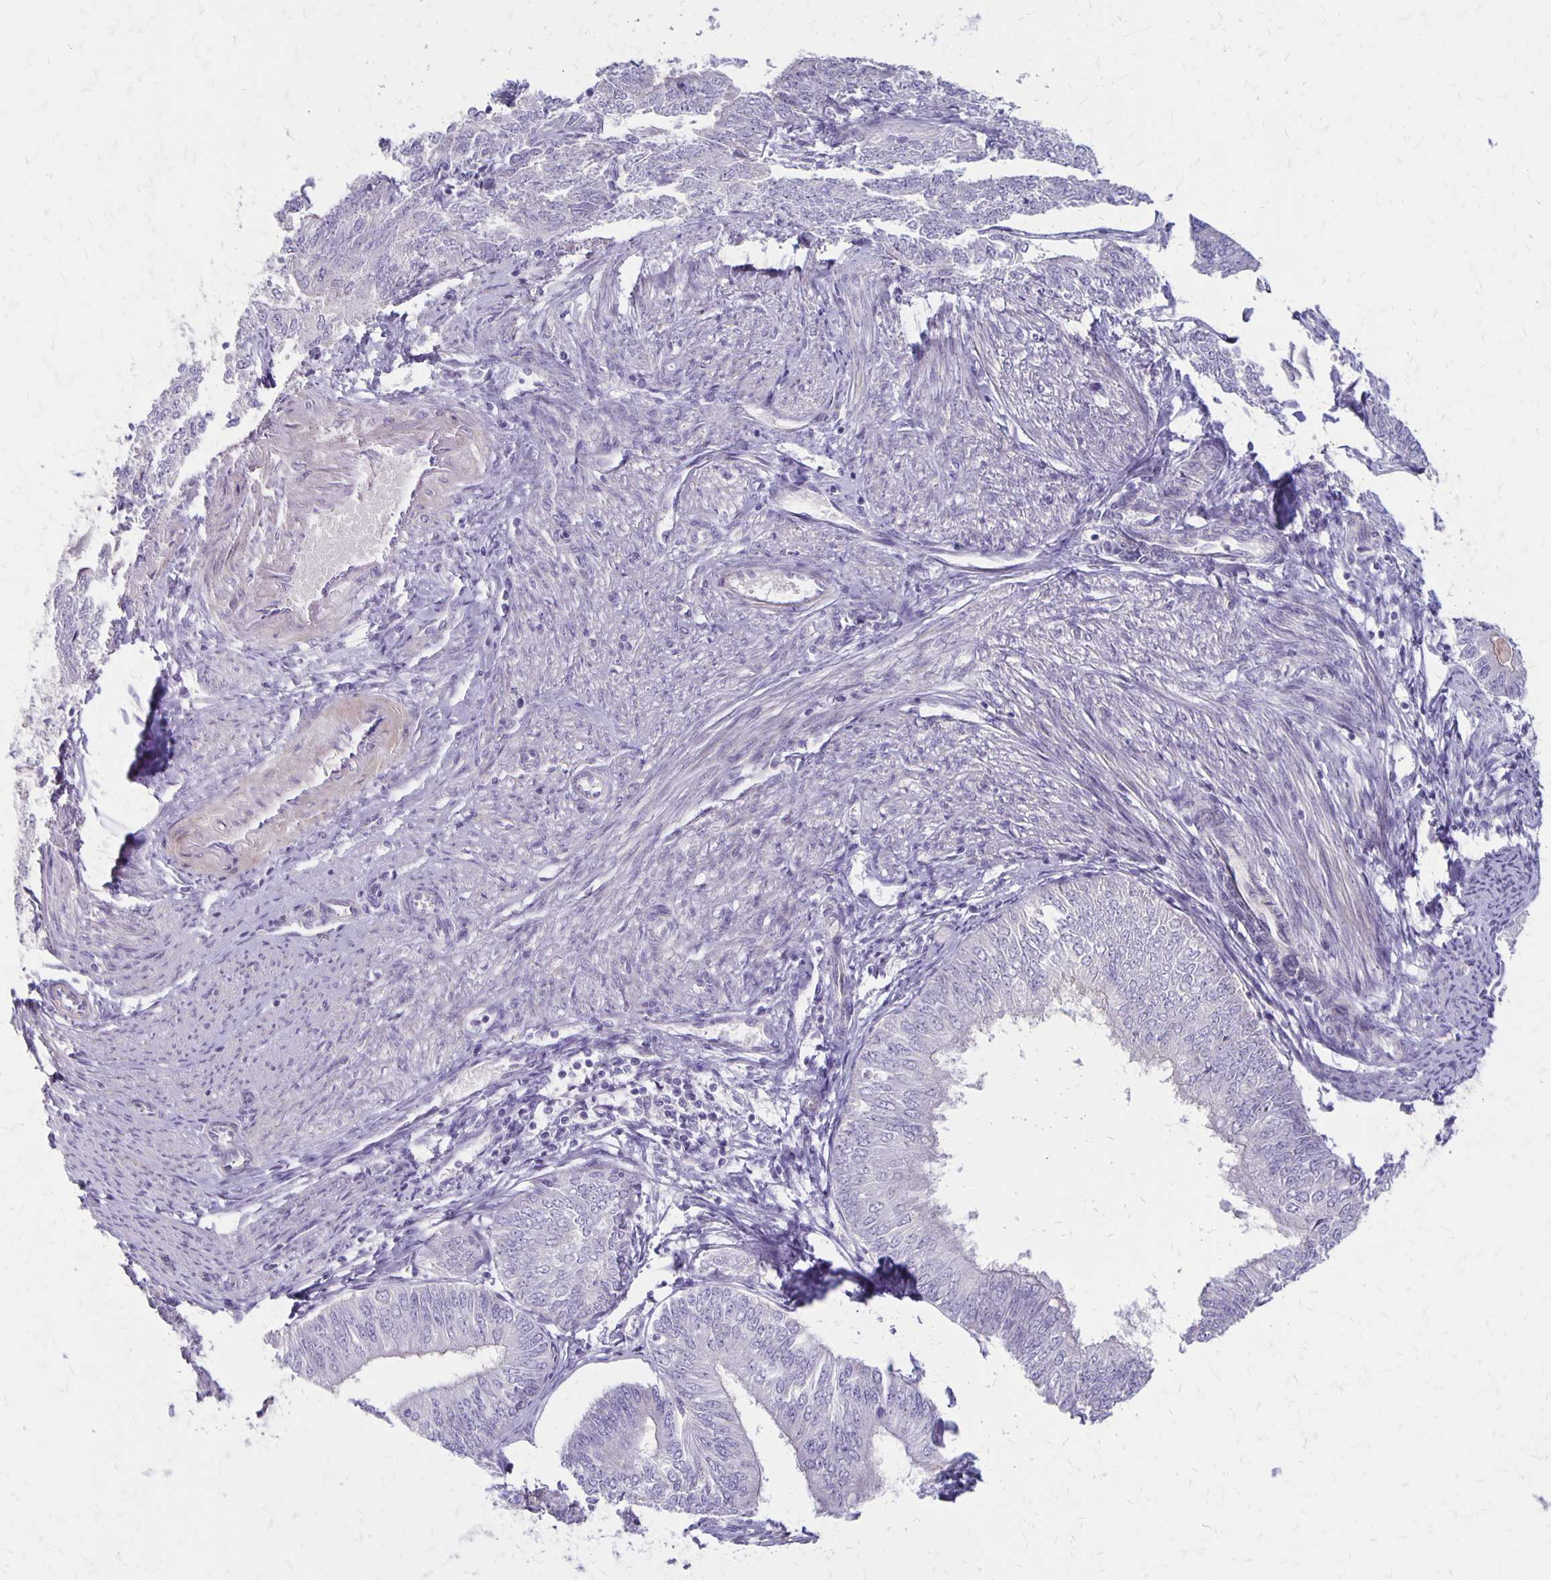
{"staining": {"intensity": "negative", "quantity": "none", "location": "none"}, "tissue": "endometrial cancer", "cell_type": "Tumor cells", "image_type": "cancer", "snomed": [{"axis": "morphology", "description": "Adenocarcinoma, NOS"}, {"axis": "topography", "description": "Endometrium"}], "caption": "The IHC image has no significant staining in tumor cells of adenocarcinoma (endometrial) tissue. (Stains: DAB (3,3'-diaminobenzidine) immunohistochemistry (IHC) with hematoxylin counter stain, Microscopy: brightfield microscopy at high magnification).", "gene": "HOMER1", "patient": {"sex": "female", "age": 58}}